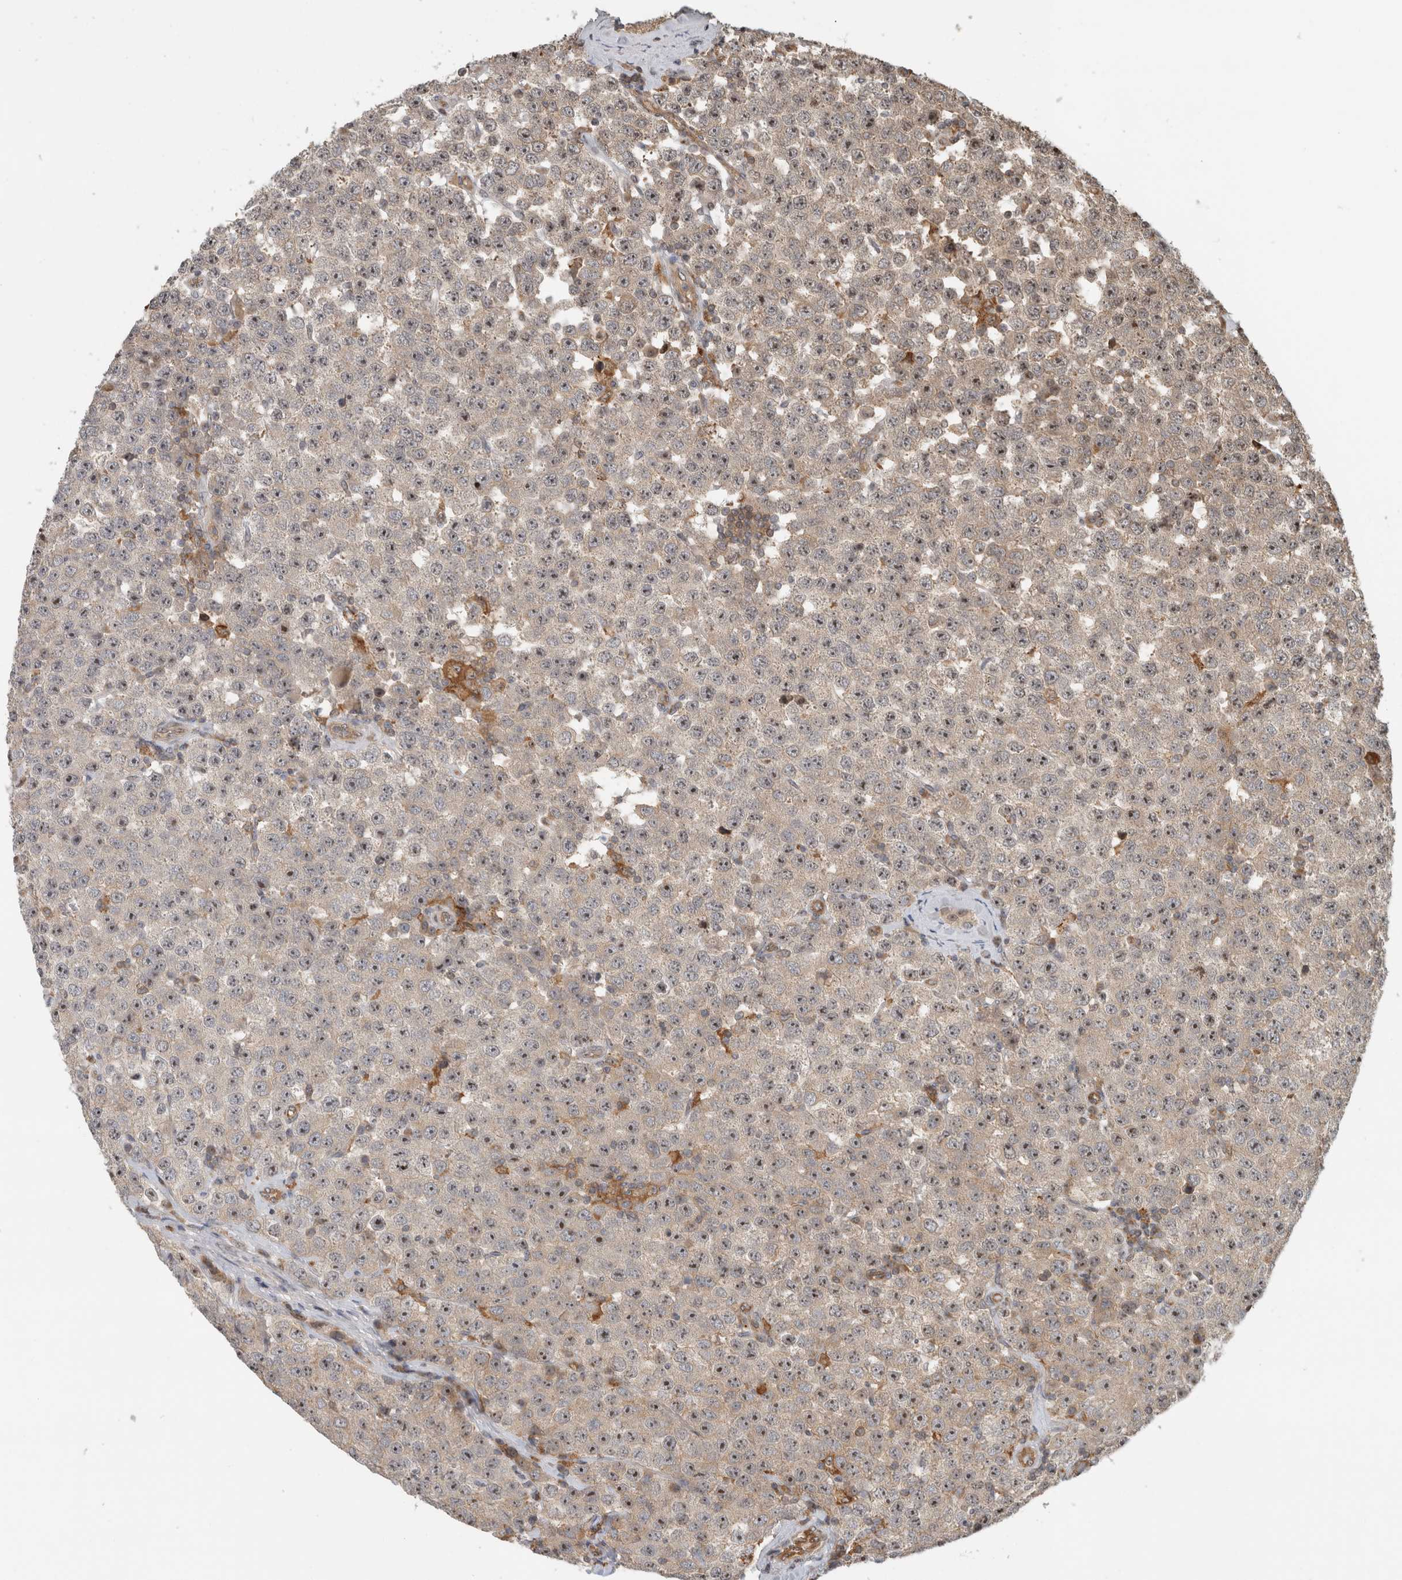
{"staining": {"intensity": "weak", "quantity": ">75%", "location": "cytoplasmic/membranous,nuclear"}, "tissue": "testis cancer", "cell_type": "Tumor cells", "image_type": "cancer", "snomed": [{"axis": "morphology", "description": "Seminoma, NOS"}, {"axis": "topography", "description": "Testis"}], "caption": "Seminoma (testis) was stained to show a protein in brown. There is low levels of weak cytoplasmic/membranous and nuclear expression in approximately >75% of tumor cells. (DAB (3,3'-diaminobenzidine) IHC, brown staining for protein, blue staining for nuclei).", "gene": "WASF2", "patient": {"sex": "male", "age": 28}}